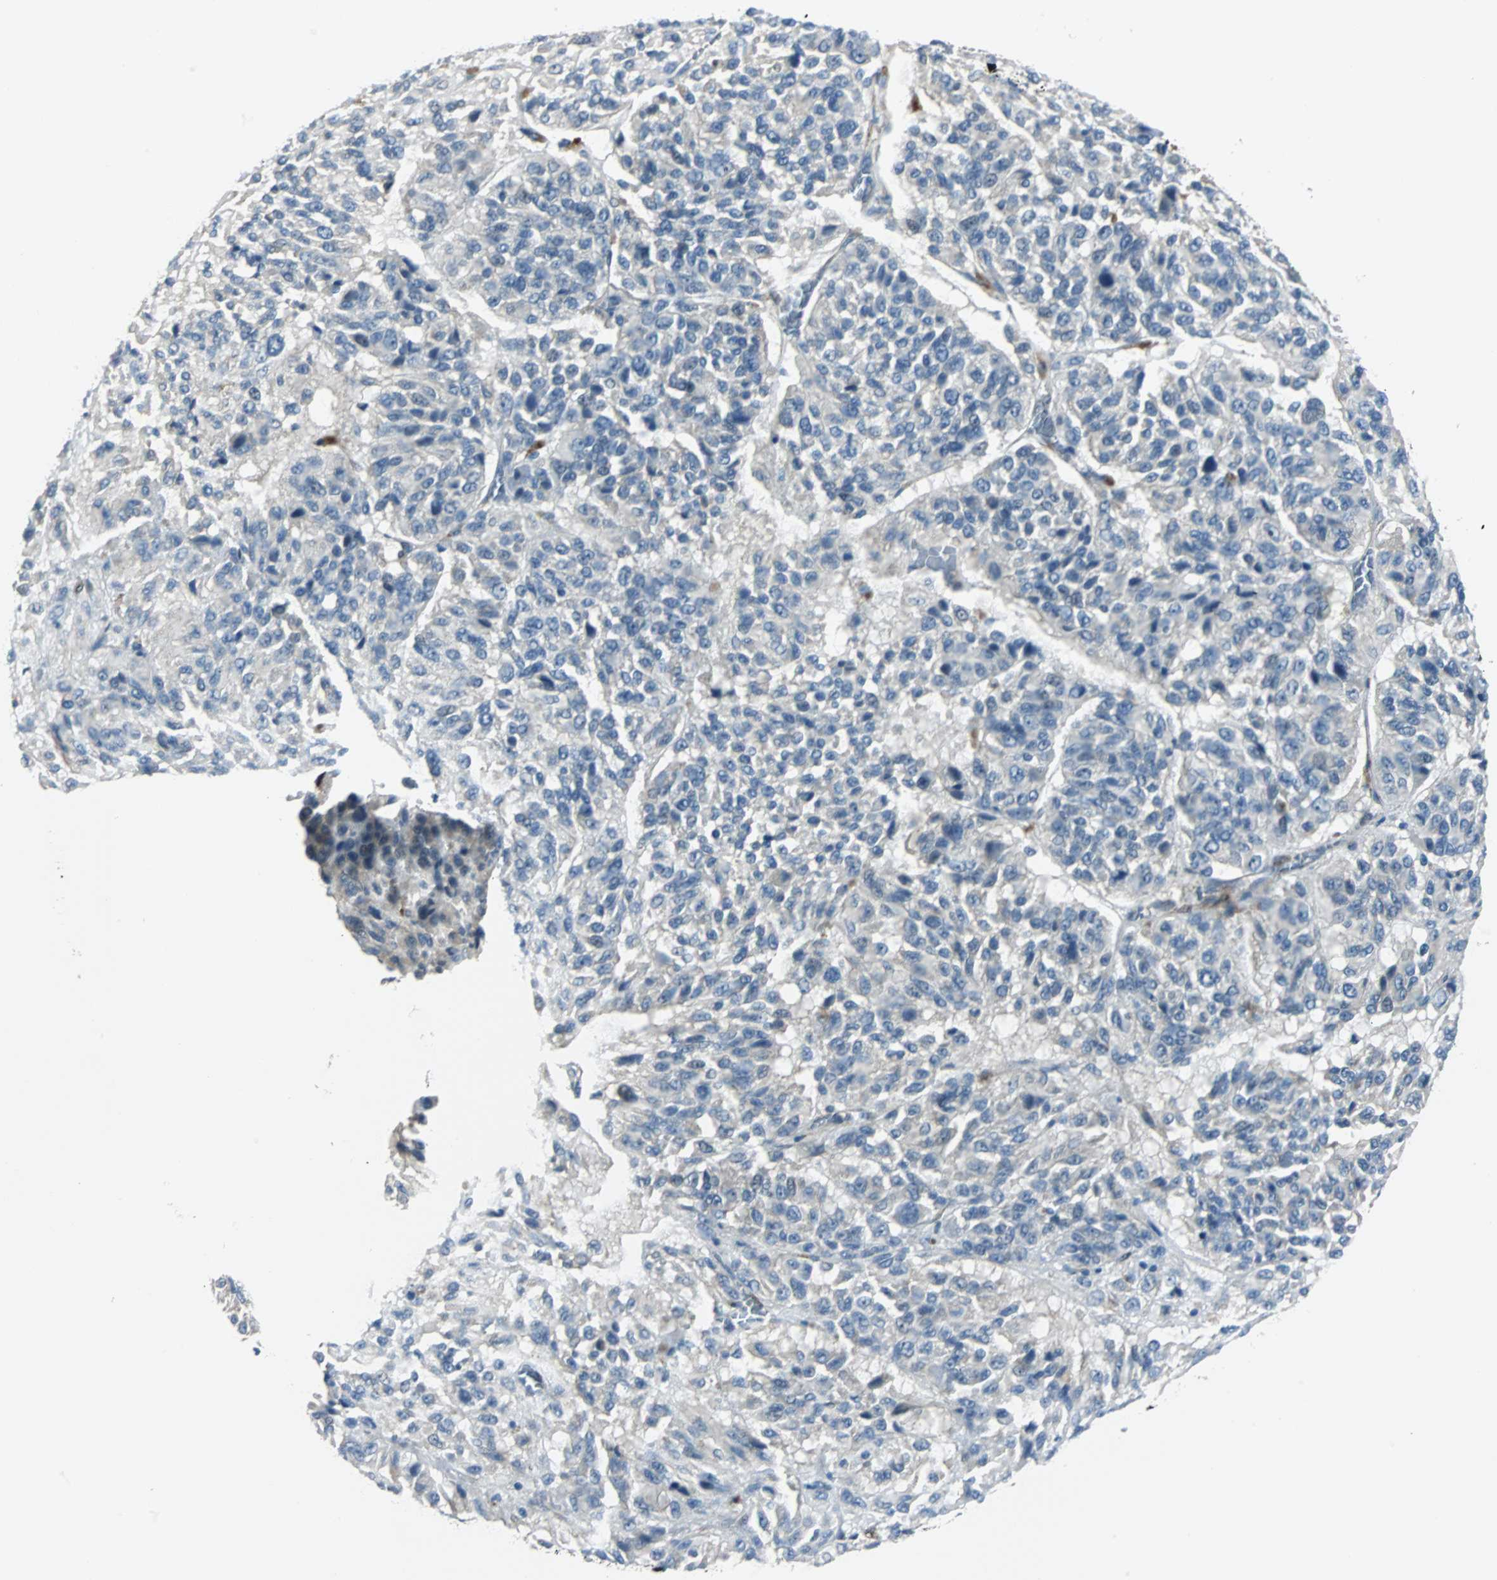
{"staining": {"intensity": "negative", "quantity": "none", "location": "none"}, "tissue": "melanoma", "cell_type": "Tumor cells", "image_type": "cancer", "snomed": [{"axis": "morphology", "description": "Malignant melanoma, Metastatic site"}, {"axis": "topography", "description": "Lung"}], "caption": "Immunohistochemical staining of human malignant melanoma (metastatic site) shows no significant positivity in tumor cells. Nuclei are stained in blue.", "gene": "FHL2", "patient": {"sex": "male", "age": 64}}